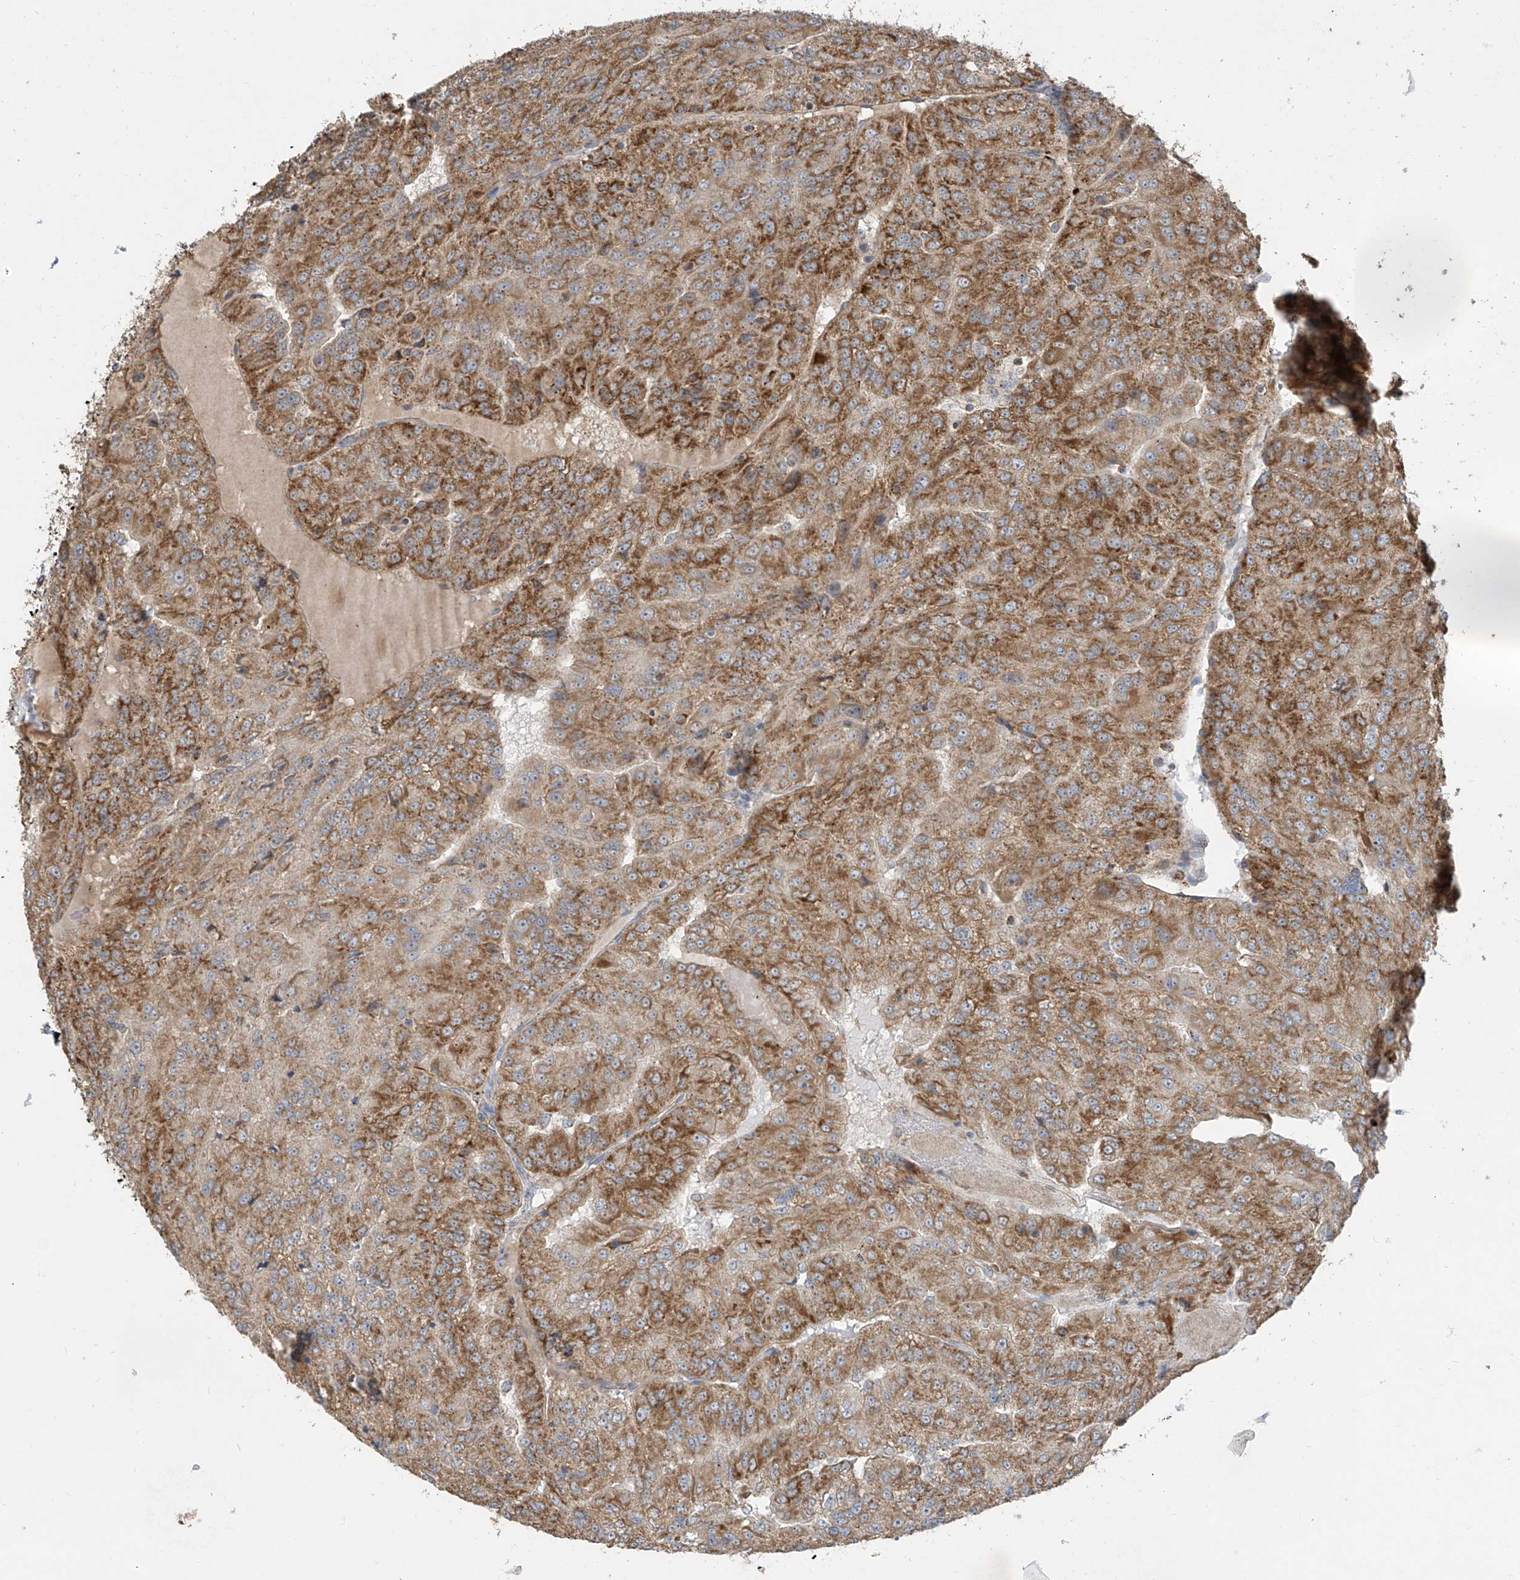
{"staining": {"intensity": "moderate", "quantity": ">75%", "location": "cytoplasmic/membranous"}, "tissue": "renal cancer", "cell_type": "Tumor cells", "image_type": "cancer", "snomed": [{"axis": "morphology", "description": "Adenocarcinoma, NOS"}, {"axis": "topography", "description": "Kidney"}], "caption": "Renal adenocarcinoma stained with a protein marker displays moderate staining in tumor cells.", "gene": "UQCC1", "patient": {"sex": "female", "age": 63}}